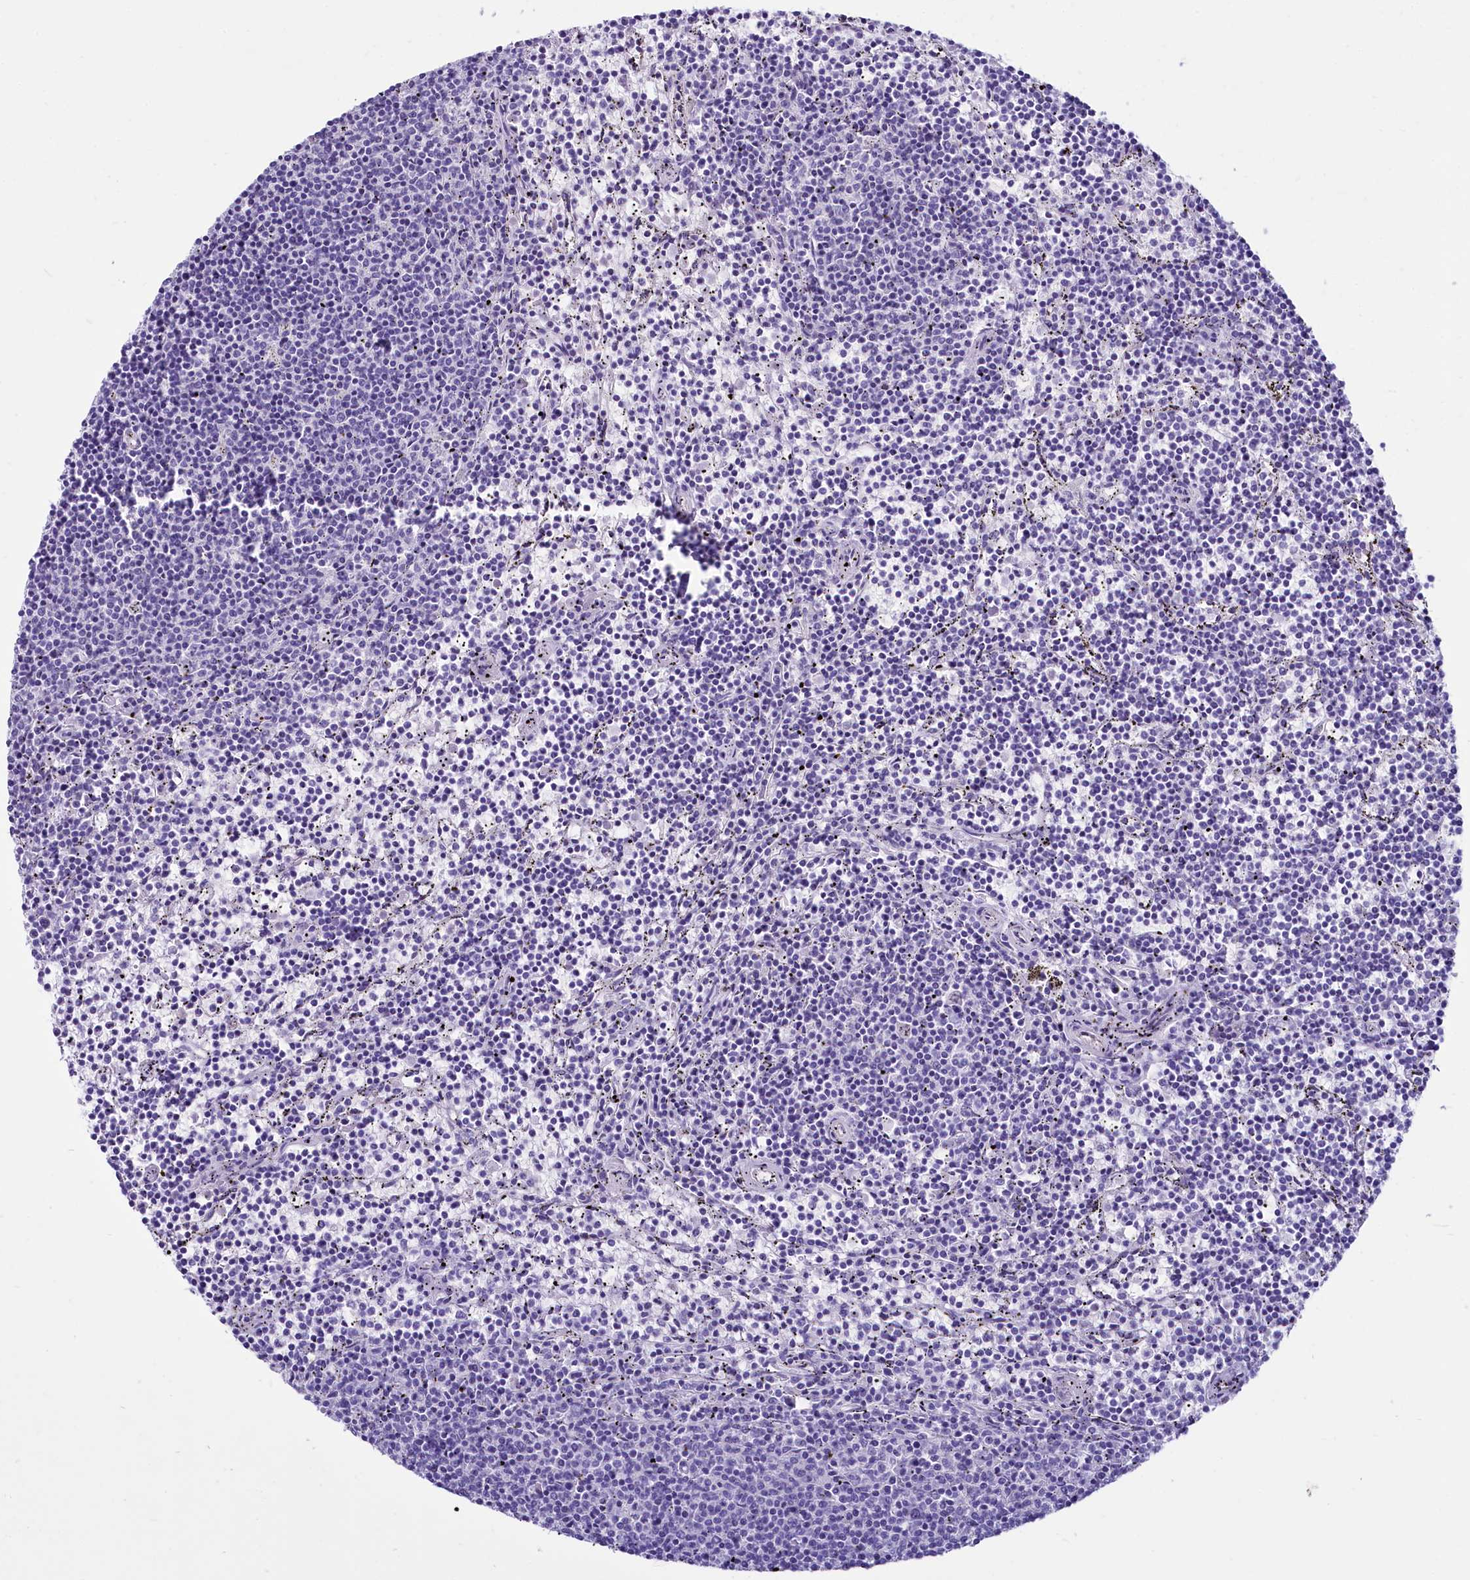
{"staining": {"intensity": "negative", "quantity": "none", "location": "none"}, "tissue": "lymphoma", "cell_type": "Tumor cells", "image_type": "cancer", "snomed": [{"axis": "morphology", "description": "Malignant lymphoma, non-Hodgkin's type, Low grade"}, {"axis": "topography", "description": "Spleen"}], "caption": "Protein analysis of low-grade malignant lymphoma, non-Hodgkin's type demonstrates no significant positivity in tumor cells.", "gene": "PROCR", "patient": {"sex": "female", "age": 50}}